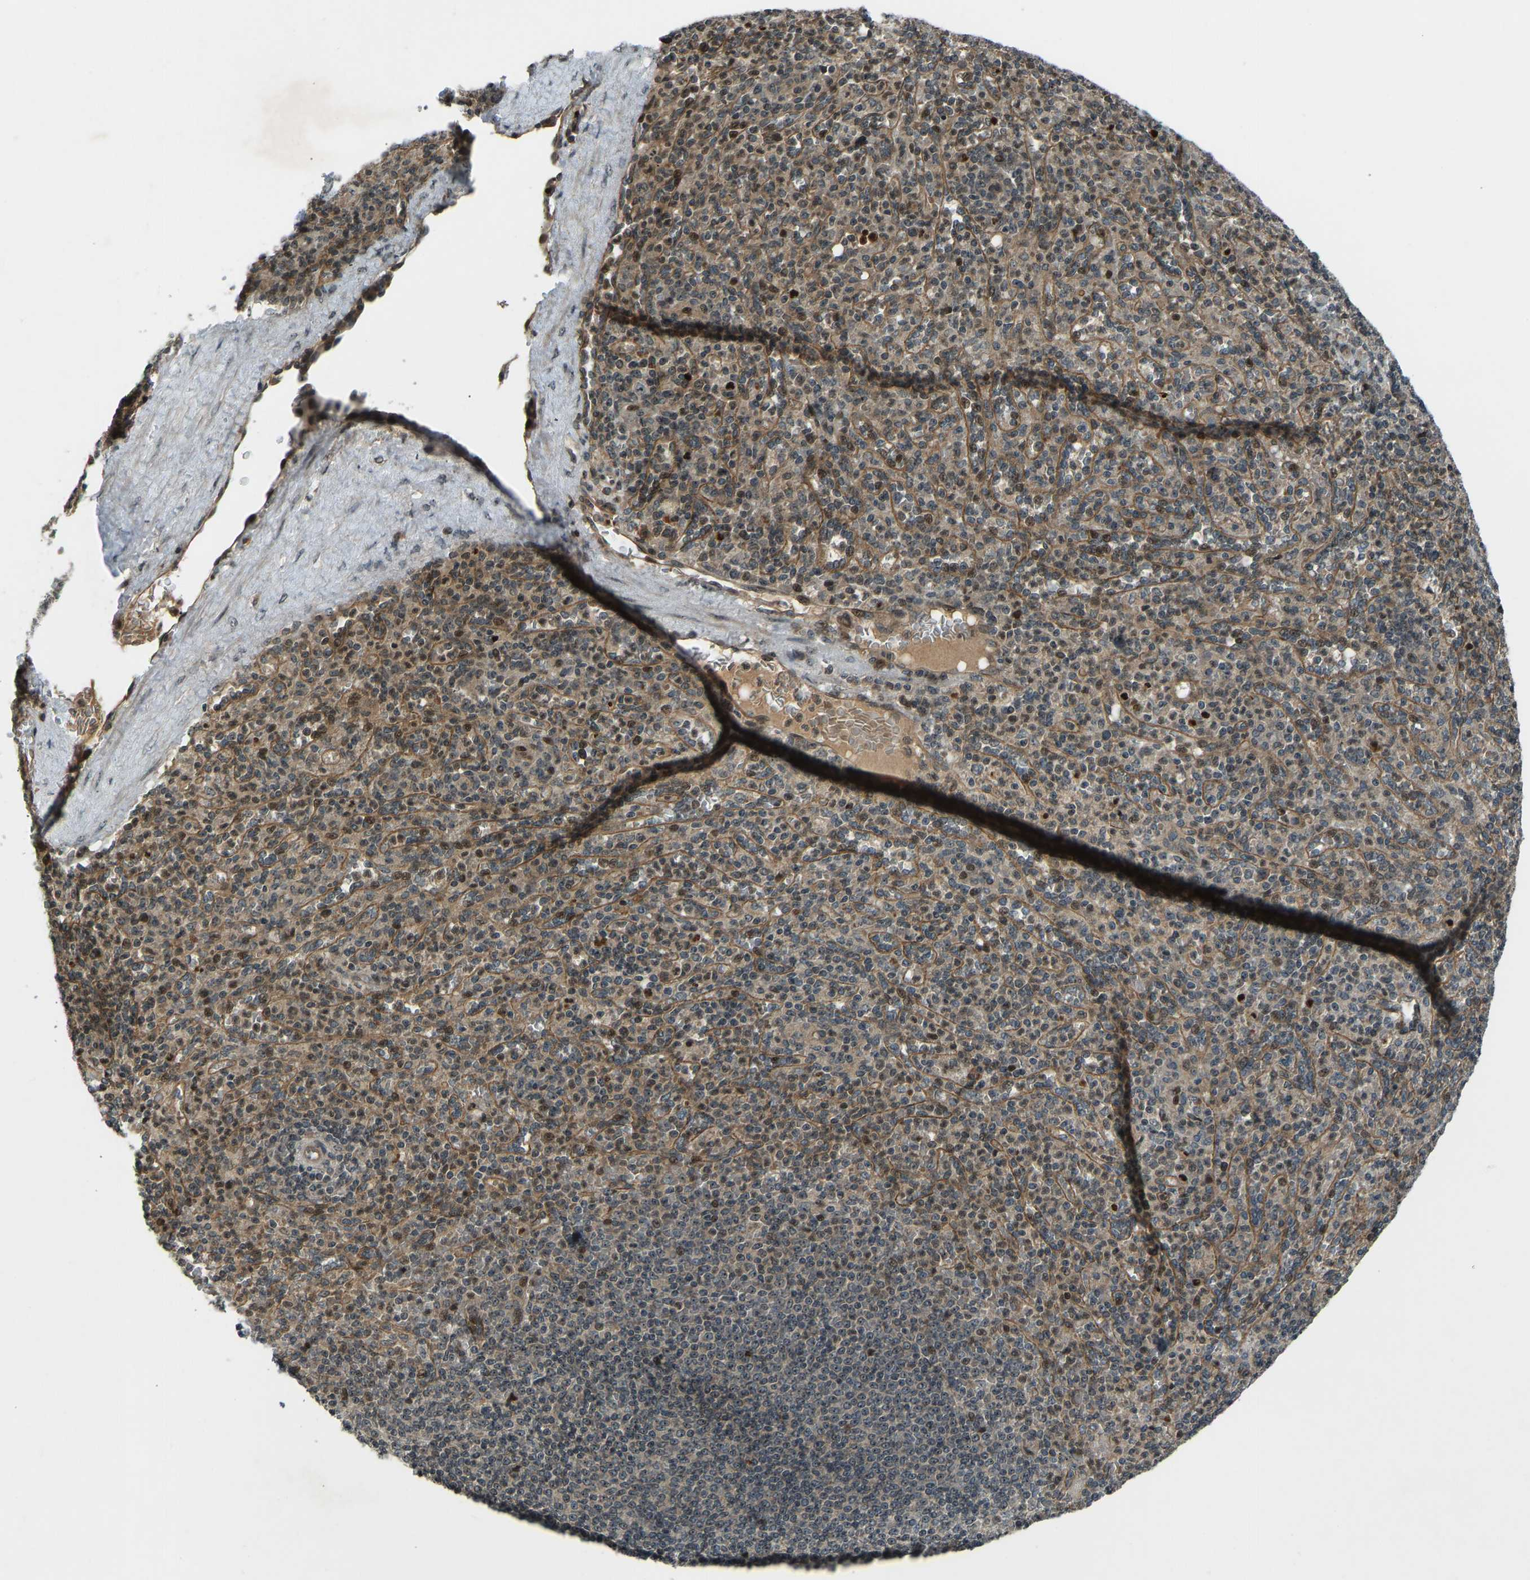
{"staining": {"intensity": "strong", "quantity": "25%-75%", "location": "cytoplasmic/membranous,nuclear"}, "tissue": "spleen", "cell_type": "Cells in red pulp", "image_type": "normal", "snomed": [{"axis": "morphology", "description": "Normal tissue, NOS"}, {"axis": "topography", "description": "Spleen"}], "caption": "Immunohistochemical staining of normal human spleen displays high levels of strong cytoplasmic/membranous,nuclear staining in approximately 25%-75% of cells in red pulp.", "gene": "SVOPL", "patient": {"sex": "male", "age": 36}}